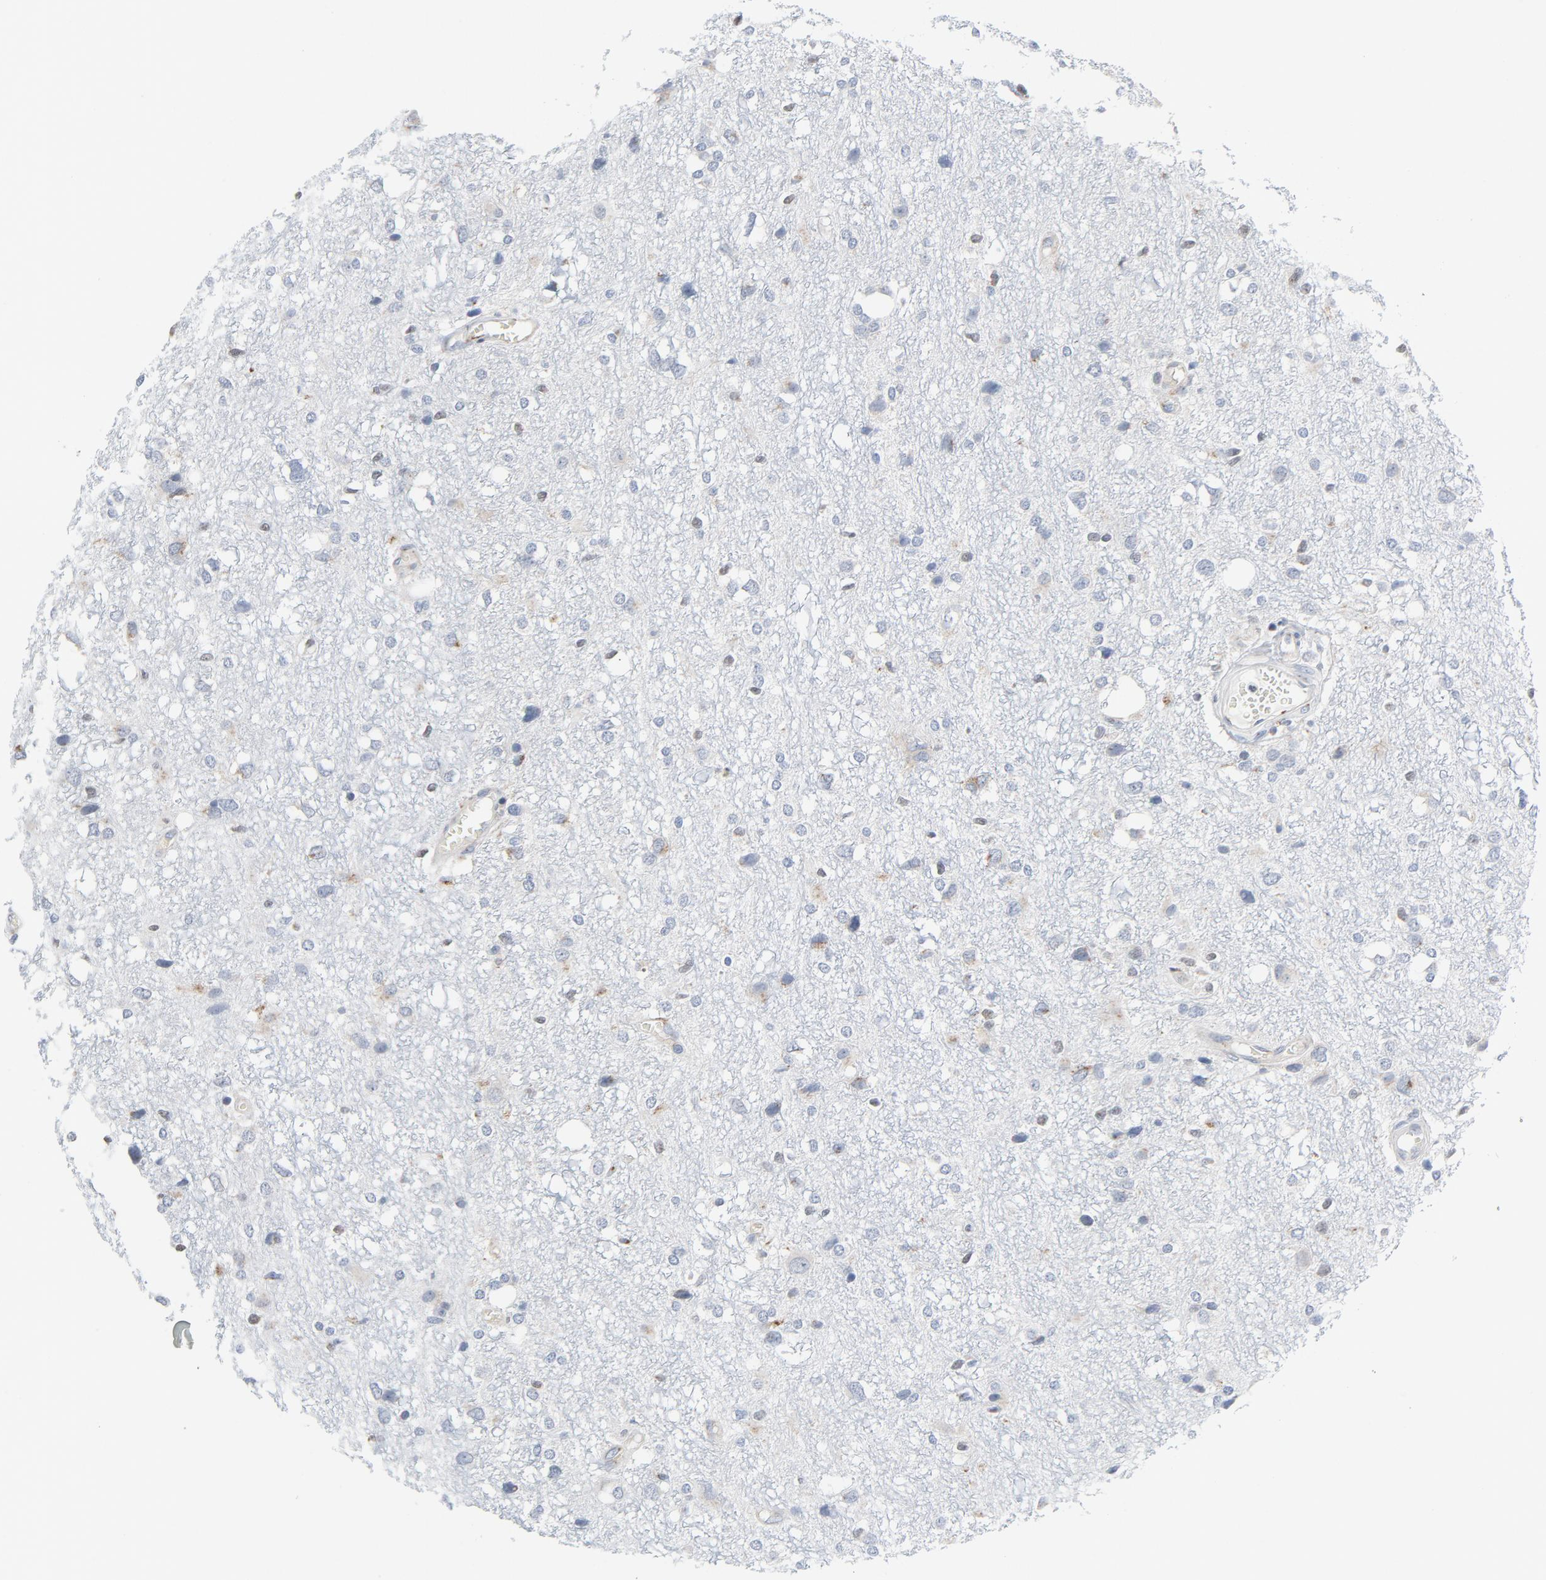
{"staining": {"intensity": "weak", "quantity": "<25%", "location": "cytoplasmic/membranous"}, "tissue": "glioma", "cell_type": "Tumor cells", "image_type": "cancer", "snomed": [{"axis": "morphology", "description": "Glioma, malignant, High grade"}, {"axis": "topography", "description": "Brain"}], "caption": "This is a micrograph of immunohistochemistry (IHC) staining of glioma, which shows no positivity in tumor cells.", "gene": "YIPF6", "patient": {"sex": "female", "age": 59}}